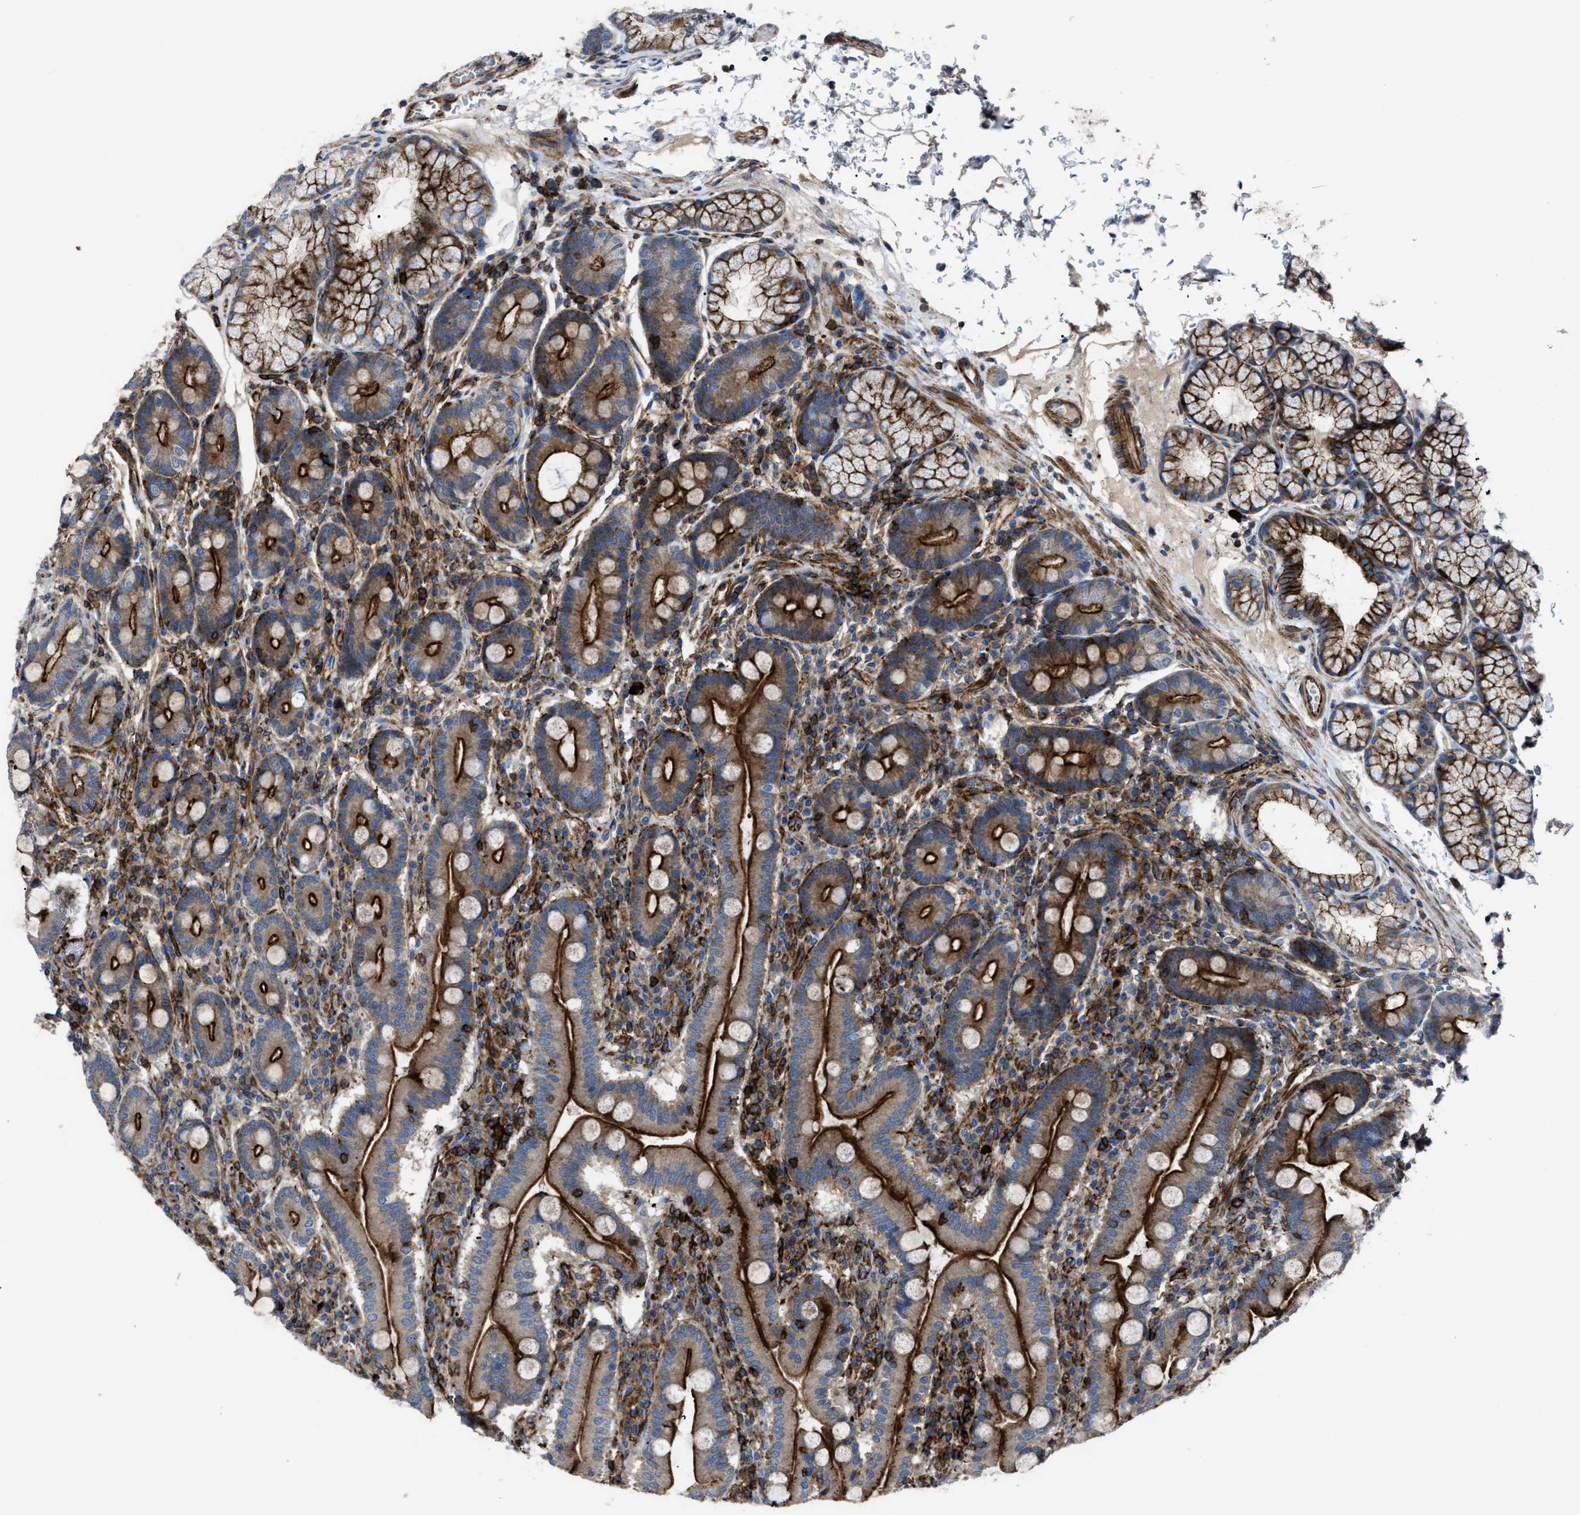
{"staining": {"intensity": "strong", "quantity": ">75%", "location": "cytoplasmic/membranous"}, "tissue": "duodenum", "cell_type": "Glandular cells", "image_type": "normal", "snomed": [{"axis": "morphology", "description": "Normal tissue, NOS"}, {"axis": "topography", "description": "Duodenum"}], "caption": "Strong cytoplasmic/membranous expression for a protein is identified in approximately >75% of glandular cells of normal duodenum using immunohistochemistry (IHC).", "gene": "AGPAT2", "patient": {"sex": "male", "age": 50}}